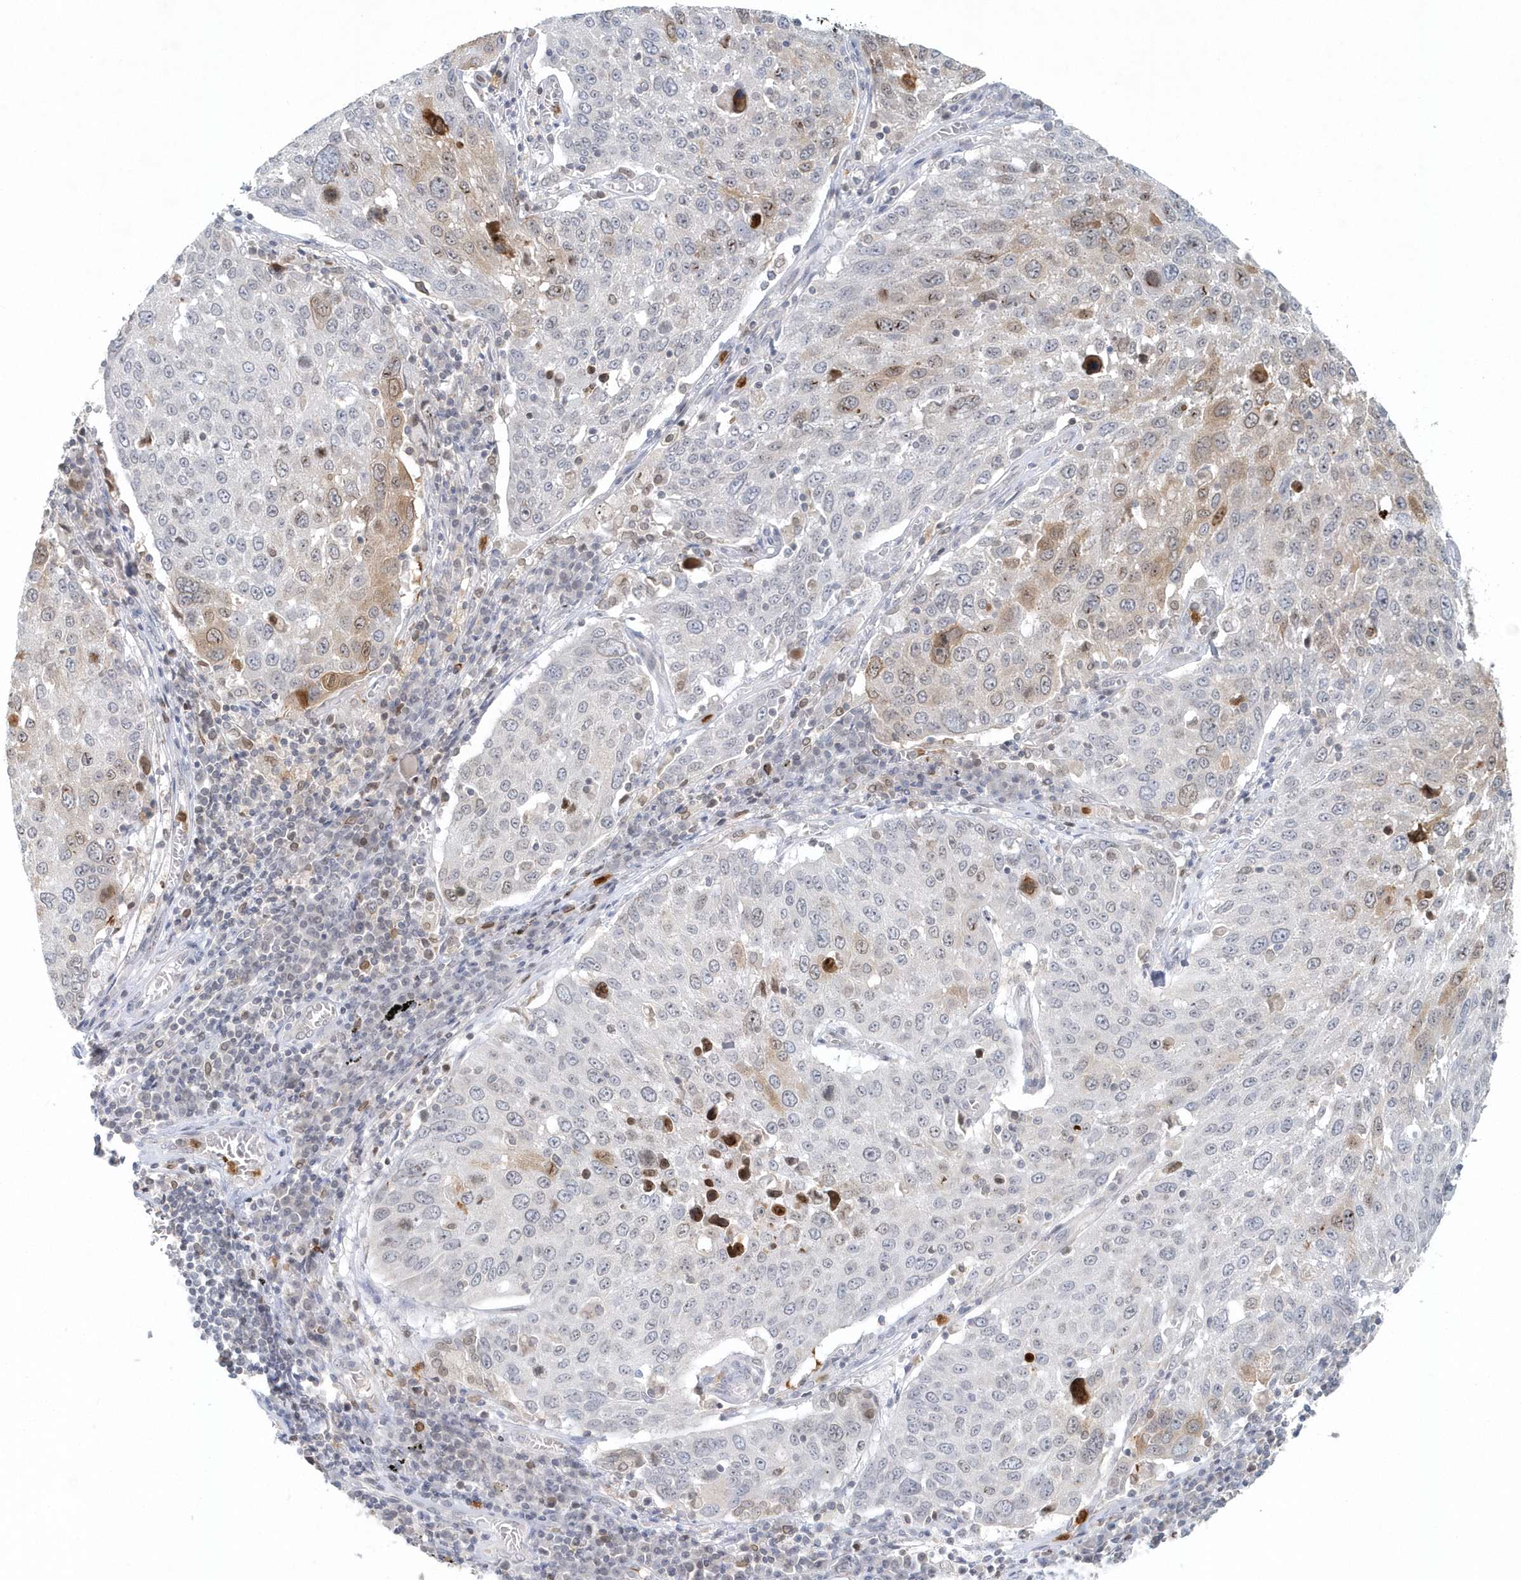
{"staining": {"intensity": "weak", "quantity": "25%-75%", "location": "cytoplasmic/membranous,nuclear"}, "tissue": "lung cancer", "cell_type": "Tumor cells", "image_type": "cancer", "snomed": [{"axis": "morphology", "description": "Squamous cell carcinoma, NOS"}, {"axis": "topography", "description": "Lung"}], "caption": "An immunohistochemistry (IHC) photomicrograph of tumor tissue is shown. Protein staining in brown highlights weak cytoplasmic/membranous and nuclear positivity in lung squamous cell carcinoma within tumor cells. Using DAB (brown) and hematoxylin (blue) stains, captured at high magnification using brightfield microscopy.", "gene": "NUP54", "patient": {"sex": "male", "age": 65}}